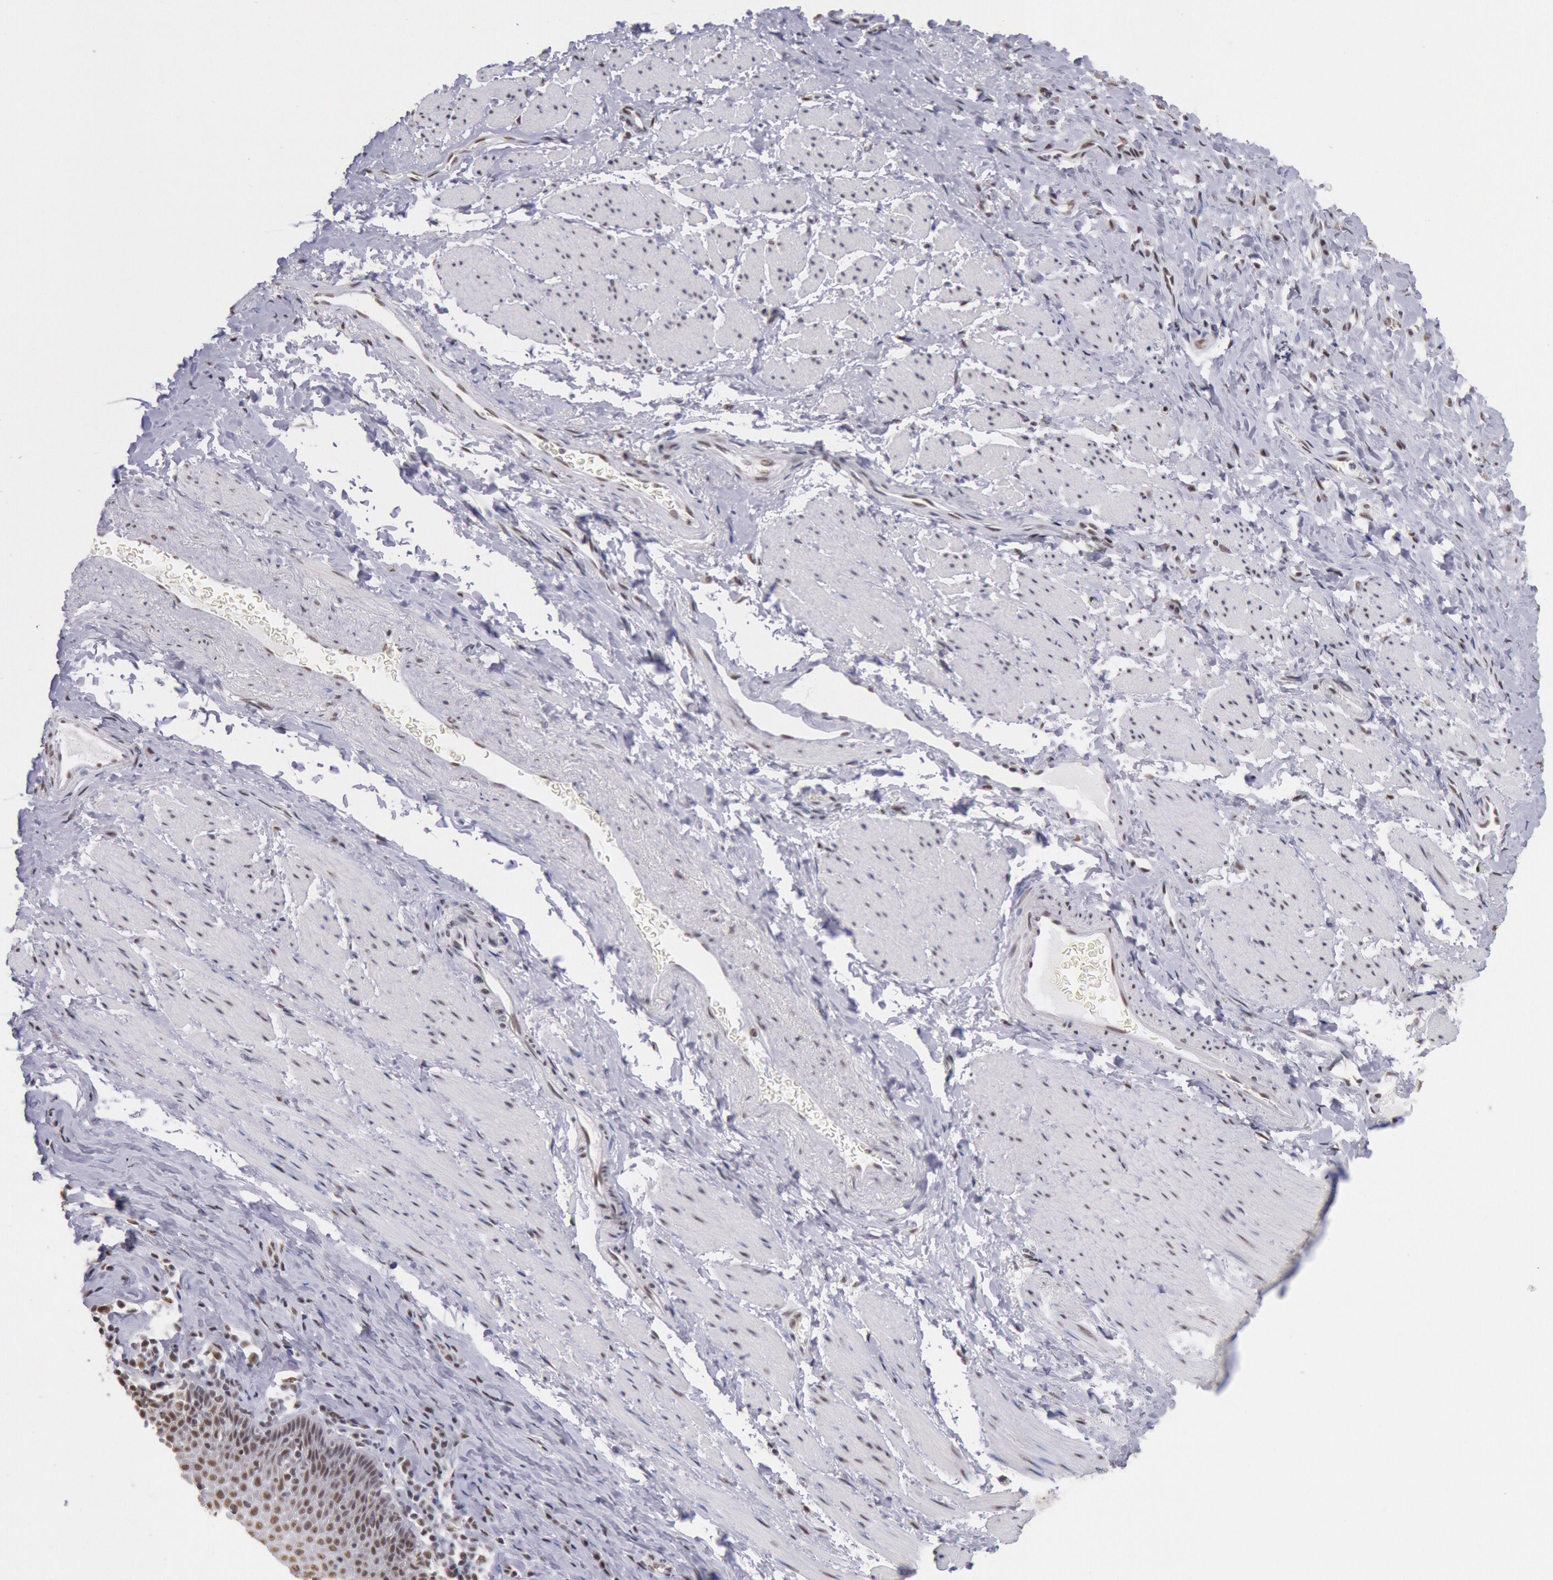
{"staining": {"intensity": "moderate", "quantity": ">75%", "location": "nuclear"}, "tissue": "esophagus", "cell_type": "Squamous epithelial cells", "image_type": "normal", "snomed": [{"axis": "morphology", "description": "Normal tissue, NOS"}, {"axis": "topography", "description": "Esophagus"}], "caption": "Moderate nuclear staining for a protein is present in approximately >75% of squamous epithelial cells of unremarkable esophagus using IHC.", "gene": "SNRPD3", "patient": {"sex": "female", "age": 61}}